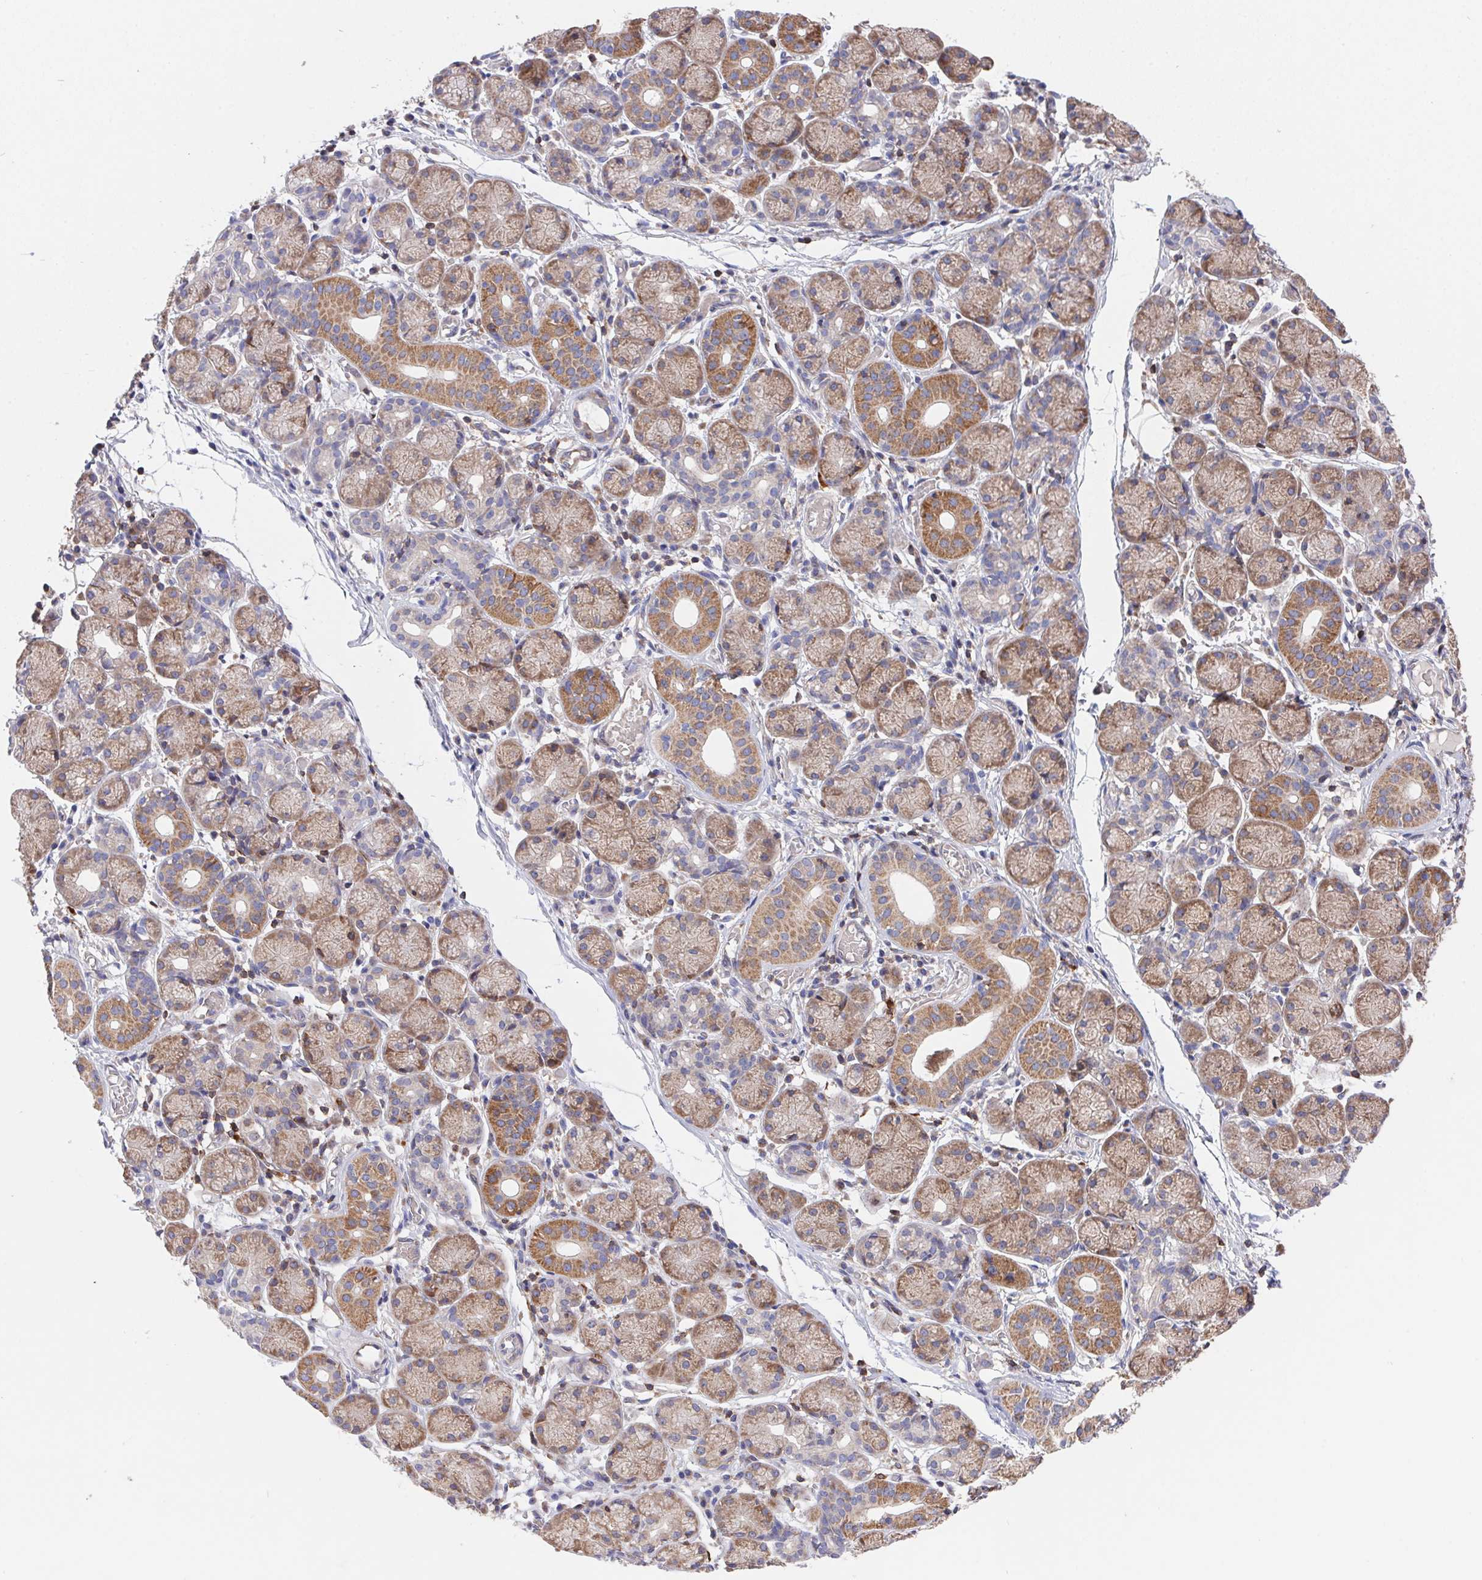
{"staining": {"intensity": "moderate", "quantity": "25%-75%", "location": "cytoplasmic/membranous"}, "tissue": "salivary gland", "cell_type": "Glandular cells", "image_type": "normal", "snomed": [{"axis": "morphology", "description": "Normal tissue, NOS"}, {"axis": "topography", "description": "Salivary gland"}], "caption": "A photomicrograph showing moderate cytoplasmic/membranous staining in about 25%-75% of glandular cells in normal salivary gland, as visualized by brown immunohistochemical staining.", "gene": "FAM241A", "patient": {"sex": "female", "age": 24}}